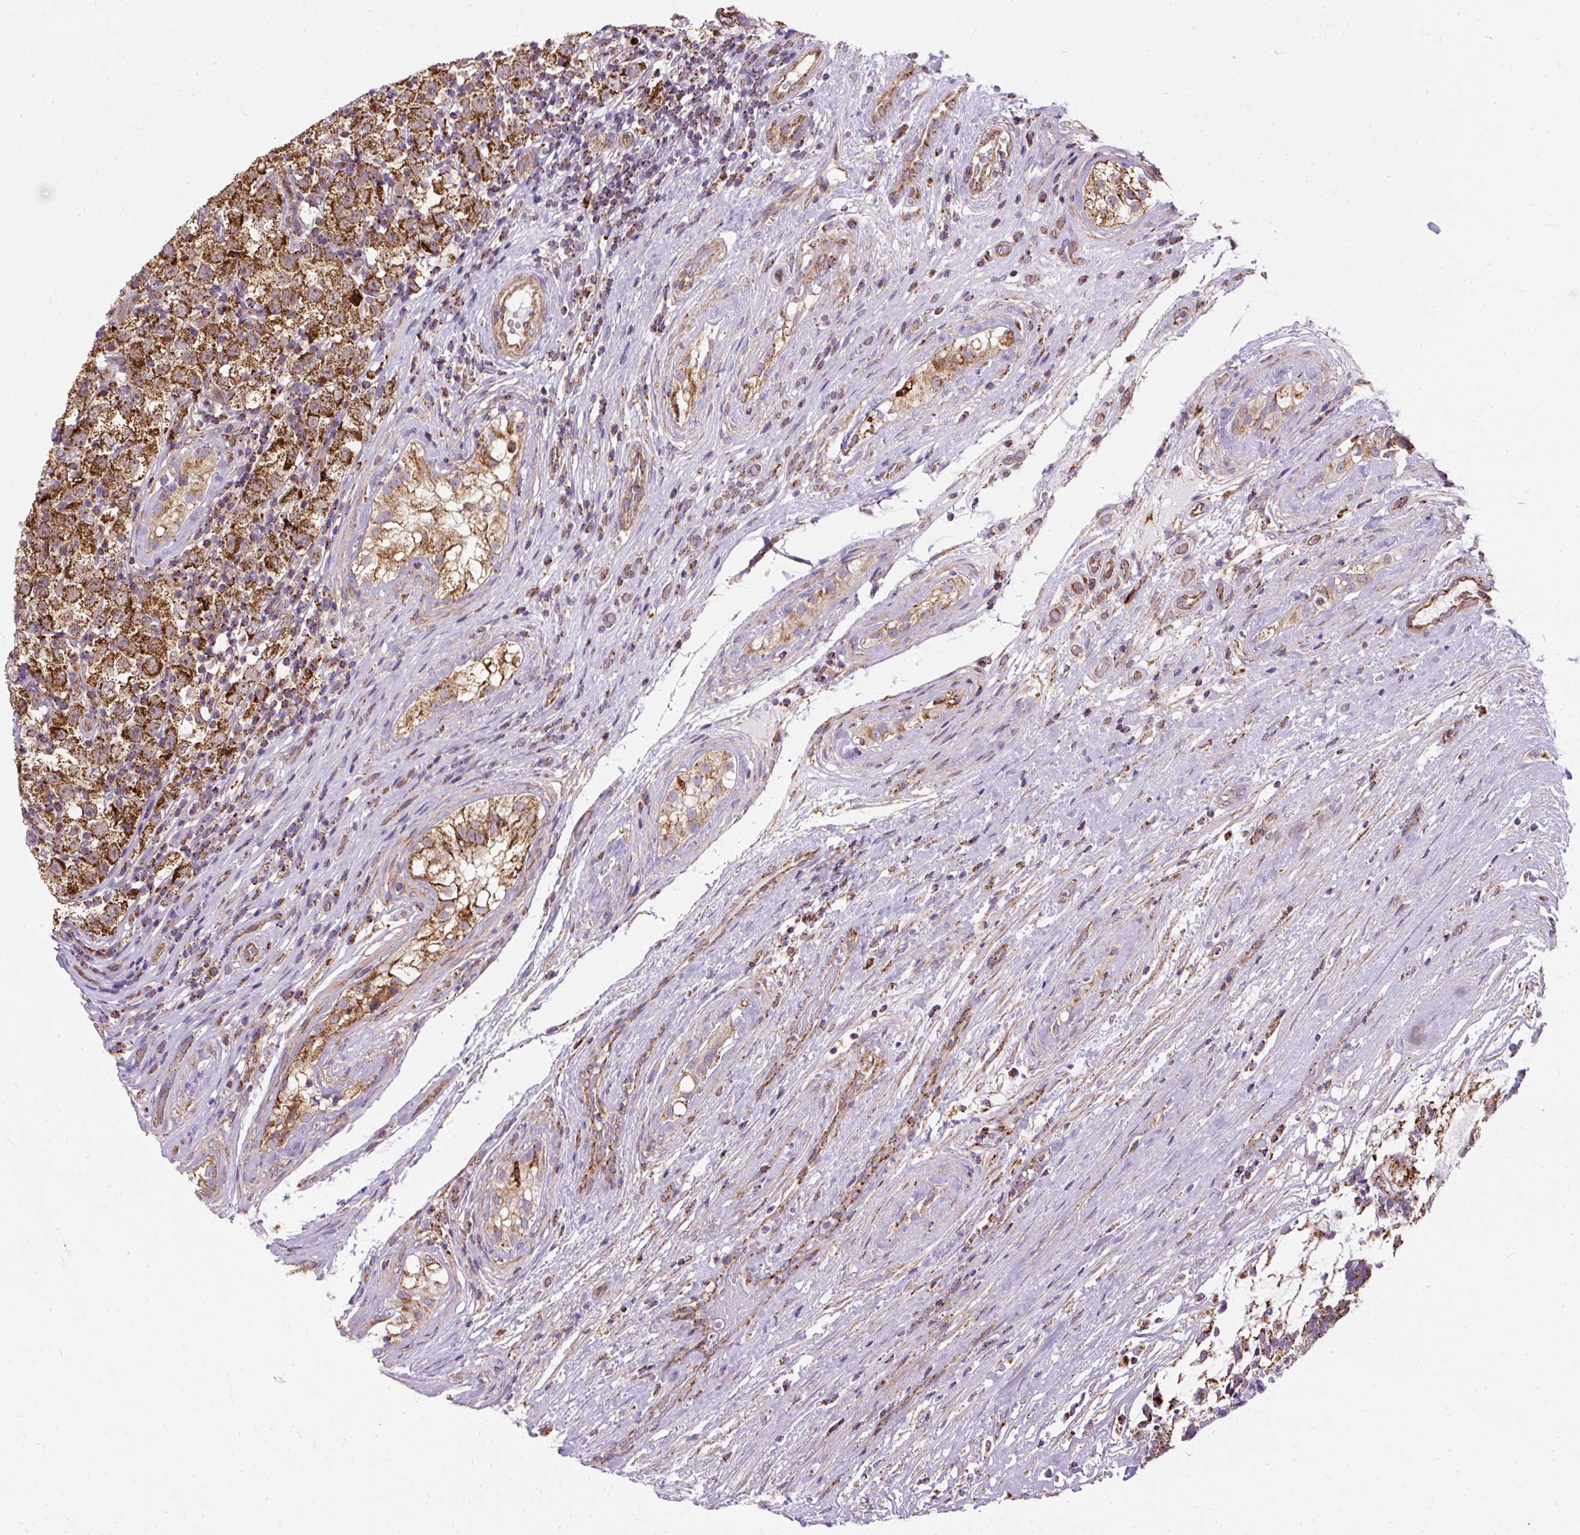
{"staining": {"intensity": "strong", "quantity": ">75%", "location": "cytoplasmic/membranous"}, "tissue": "testis cancer", "cell_type": "Tumor cells", "image_type": "cancer", "snomed": [{"axis": "morphology", "description": "Seminoma, NOS"}, {"axis": "morphology", "description": "Carcinoma, Embryonal, NOS"}, {"axis": "topography", "description": "Testis"}], "caption": "This is a micrograph of immunohistochemistry staining of testis embryonal carcinoma, which shows strong expression in the cytoplasmic/membranous of tumor cells.", "gene": "CEP290", "patient": {"sex": "male", "age": 41}}